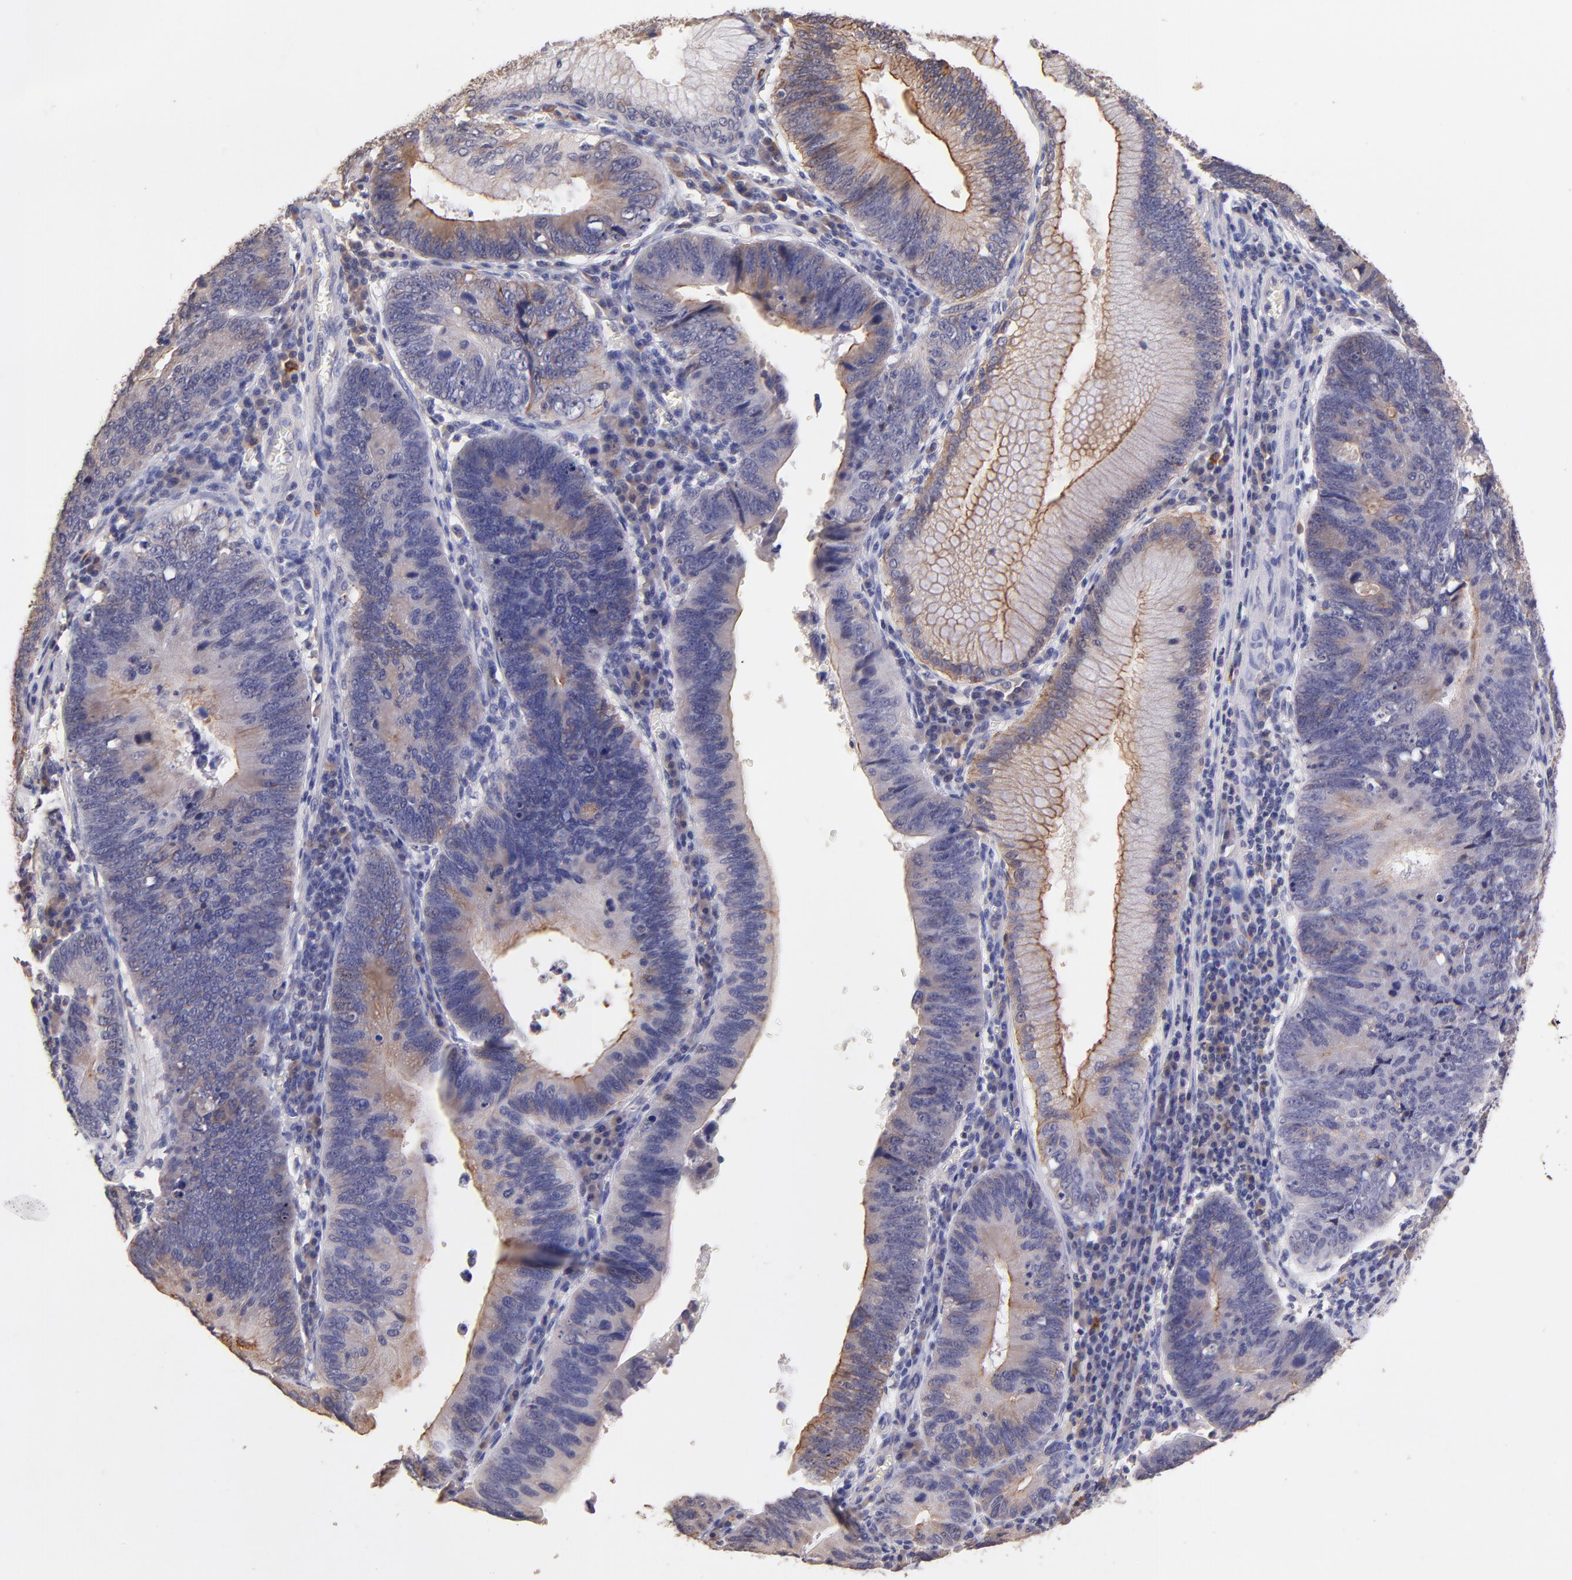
{"staining": {"intensity": "weak", "quantity": "<25%", "location": "cytoplasmic/membranous"}, "tissue": "stomach cancer", "cell_type": "Tumor cells", "image_type": "cancer", "snomed": [{"axis": "morphology", "description": "Adenocarcinoma, NOS"}, {"axis": "topography", "description": "Stomach"}], "caption": "This is a micrograph of IHC staining of stomach adenocarcinoma, which shows no expression in tumor cells.", "gene": "RNASEL", "patient": {"sex": "male", "age": 59}}